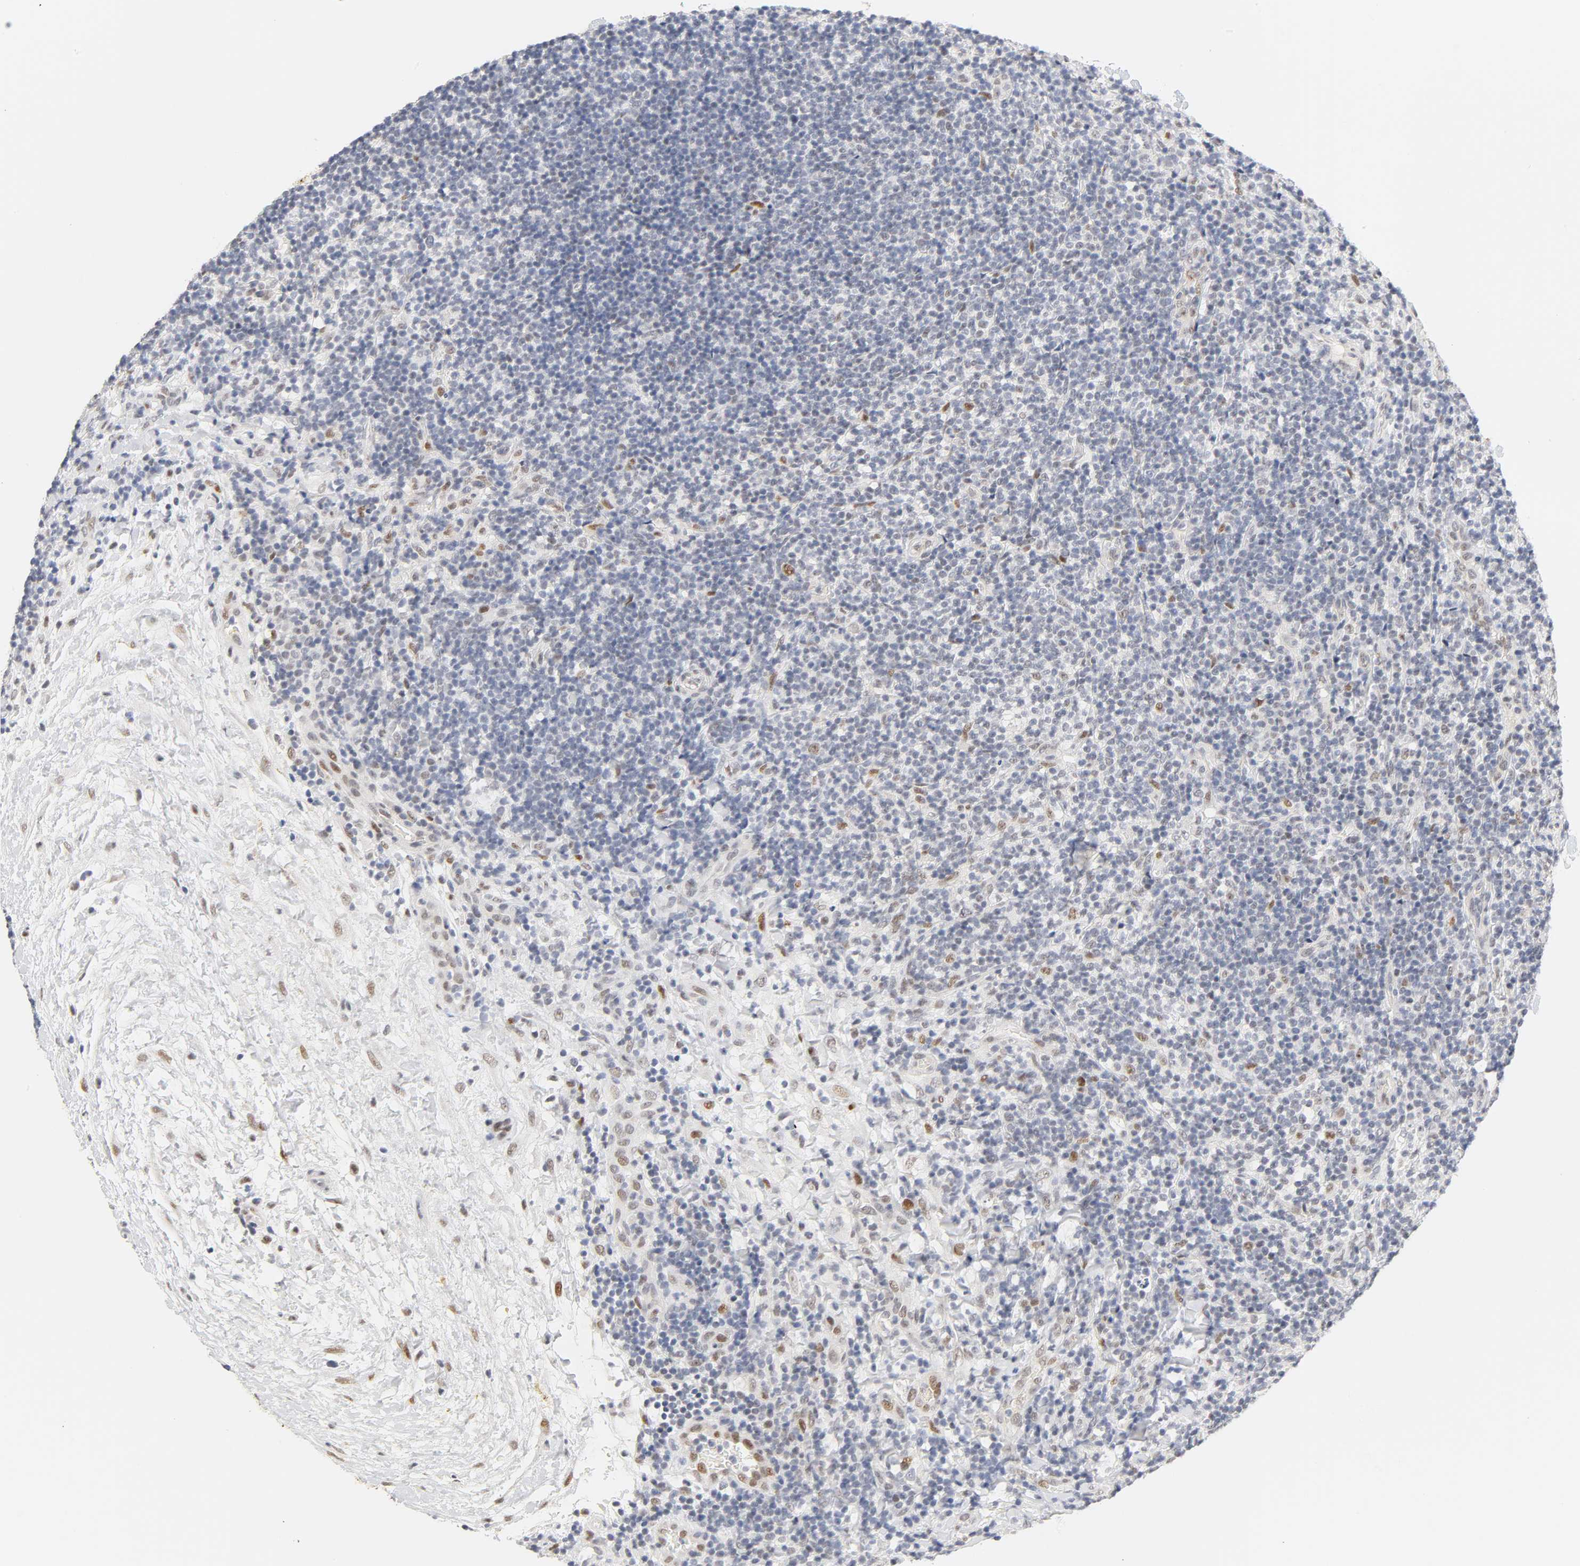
{"staining": {"intensity": "weak", "quantity": "<25%", "location": "nuclear"}, "tissue": "lymphoma", "cell_type": "Tumor cells", "image_type": "cancer", "snomed": [{"axis": "morphology", "description": "Malignant lymphoma, non-Hodgkin's type, Low grade"}, {"axis": "topography", "description": "Lymph node"}], "caption": "IHC photomicrograph of lymphoma stained for a protein (brown), which exhibits no expression in tumor cells.", "gene": "MNAT1", "patient": {"sex": "female", "age": 76}}